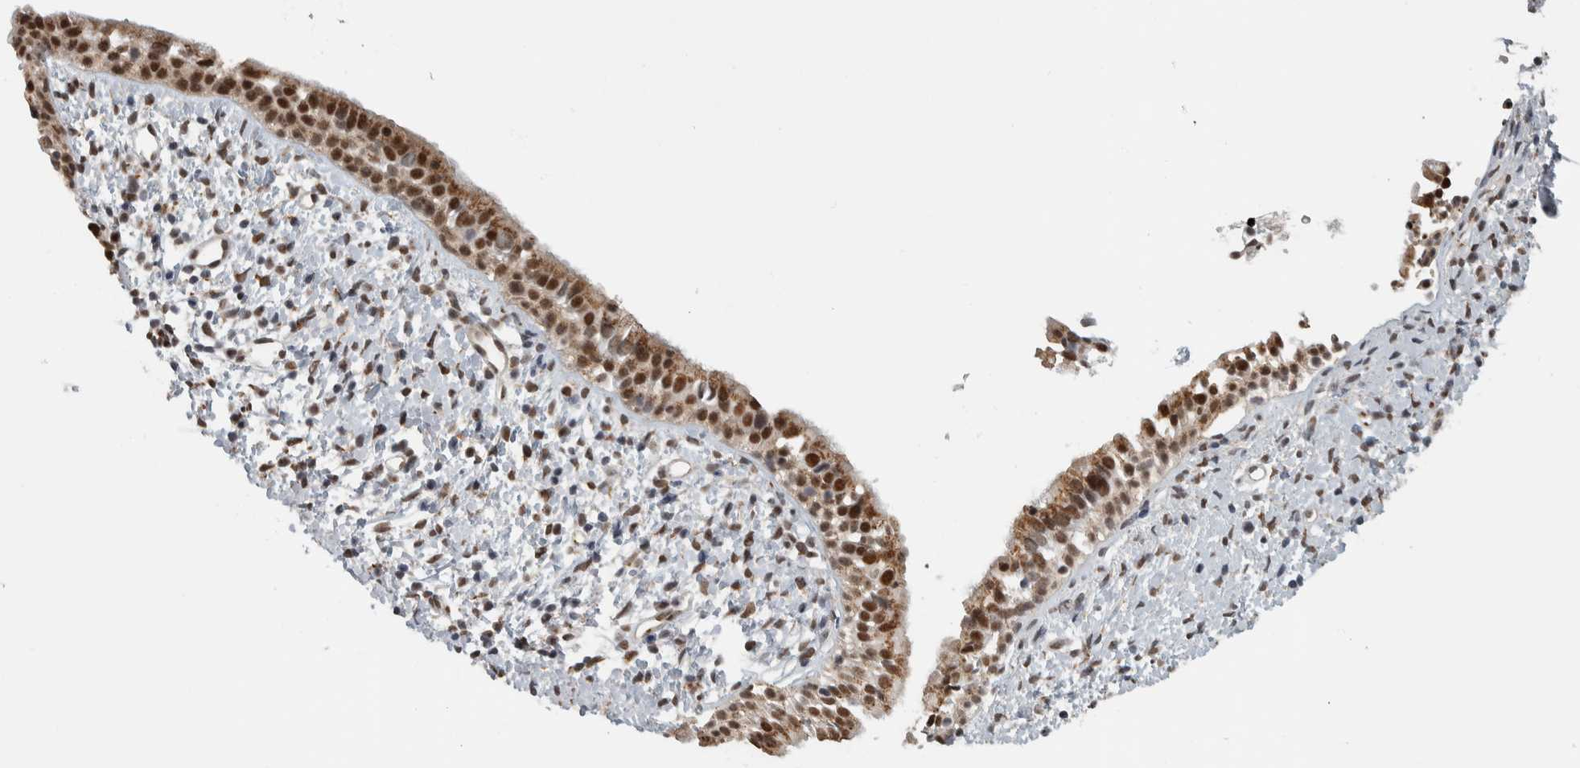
{"staining": {"intensity": "moderate", "quantity": "25%-75%", "location": "cytoplasmic/membranous,nuclear"}, "tissue": "nasopharynx", "cell_type": "Respiratory epithelial cells", "image_type": "normal", "snomed": [{"axis": "morphology", "description": "Normal tissue, NOS"}, {"axis": "topography", "description": "Nasopharynx"}], "caption": "Protein expression analysis of unremarkable nasopharynx demonstrates moderate cytoplasmic/membranous,nuclear expression in about 25%-75% of respiratory epithelial cells. (Brightfield microscopy of DAB IHC at high magnification).", "gene": "ZMYND8", "patient": {"sex": "male", "age": 22}}